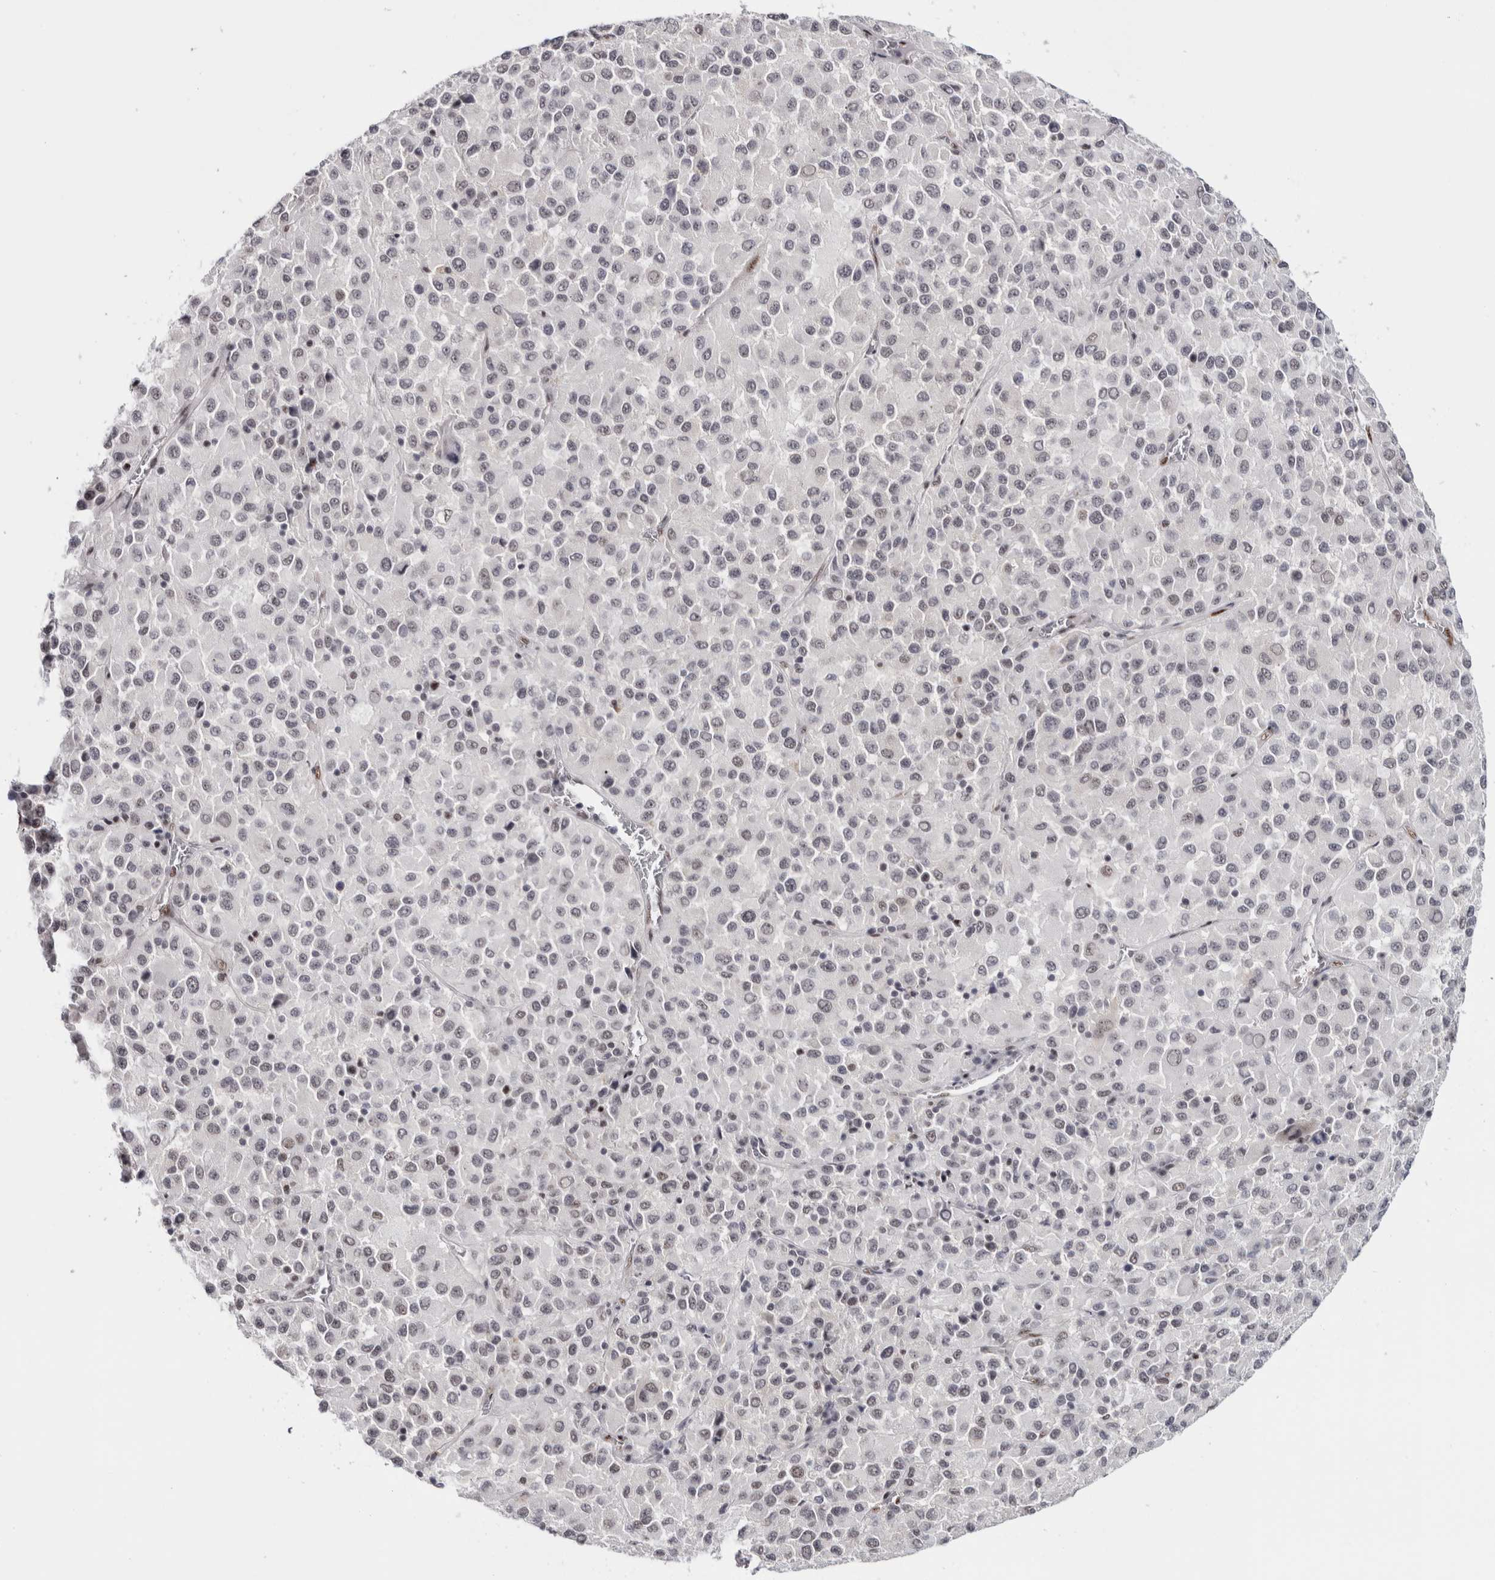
{"staining": {"intensity": "negative", "quantity": "none", "location": "none"}, "tissue": "melanoma", "cell_type": "Tumor cells", "image_type": "cancer", "snomed": [{"axis": "morphology", "description": "Malignant melanoma, Metastatic site"}, {"axis": "topography", "description": "Lung"}], "caption": "Melanoma stained for a protein using immunohistochemistry displays no staining tumor cells.", "gene": "MKNK1", "patient": {"sex": "male", "age": 64}}